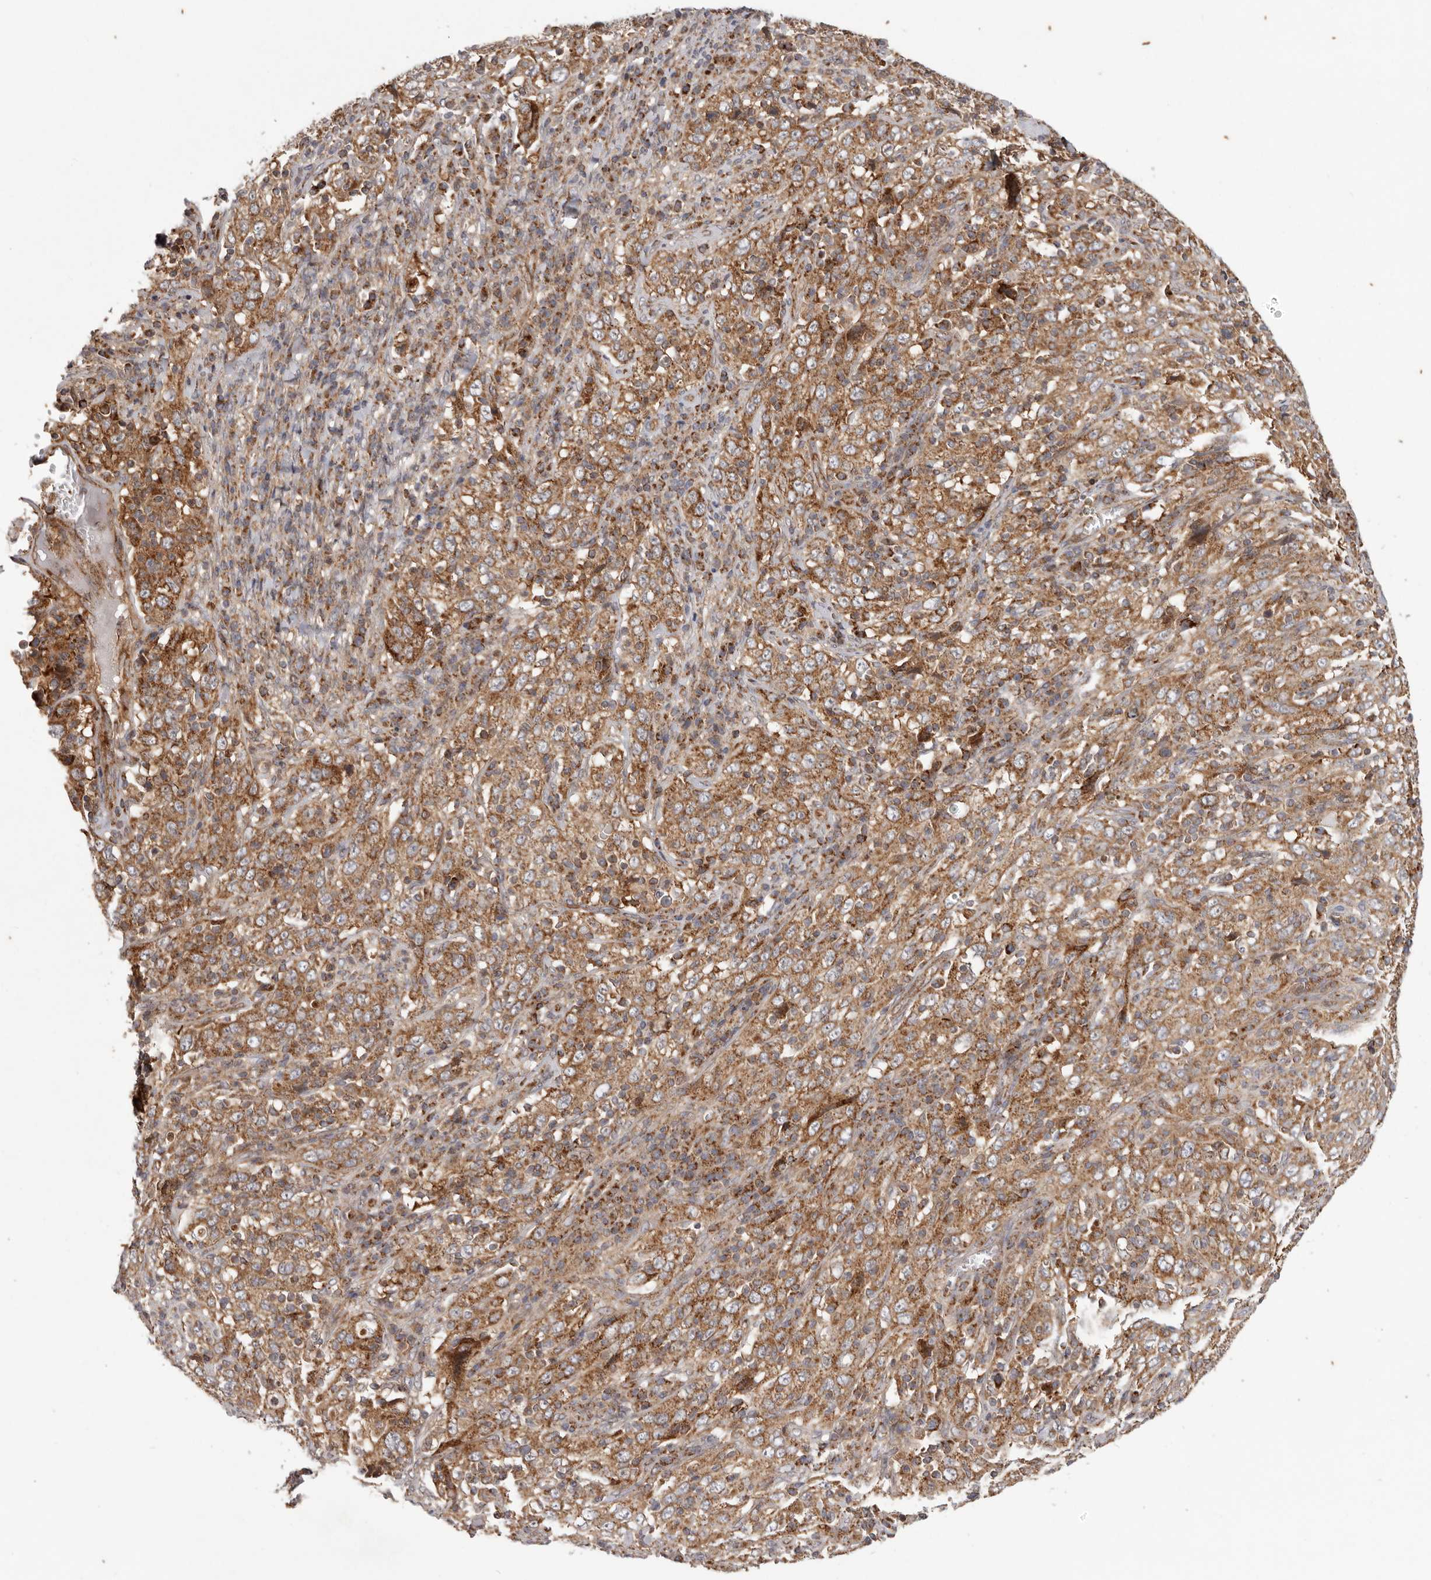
{"staining": {"intensity": "moderate", "quantity": ">75%", "location": "cytoplasmic/membranous"}, "tissue": "cervical cancer", "cell_type": "Tumor cells", "image_type": "cancer", "snomed": [{"axis": "morphology", "description": "Squamous cell carcinoma, NOS"}, {"axis": "topography", "description": "Cervix"}], "caption": "Cervical cancer (squamous cell carcinoma) stained for a protein displays moderate cytoplasmic/membranous positivity in tumor cells.", "gene": "MRPS10", "patient": {"sex": "female", "age": 46}}